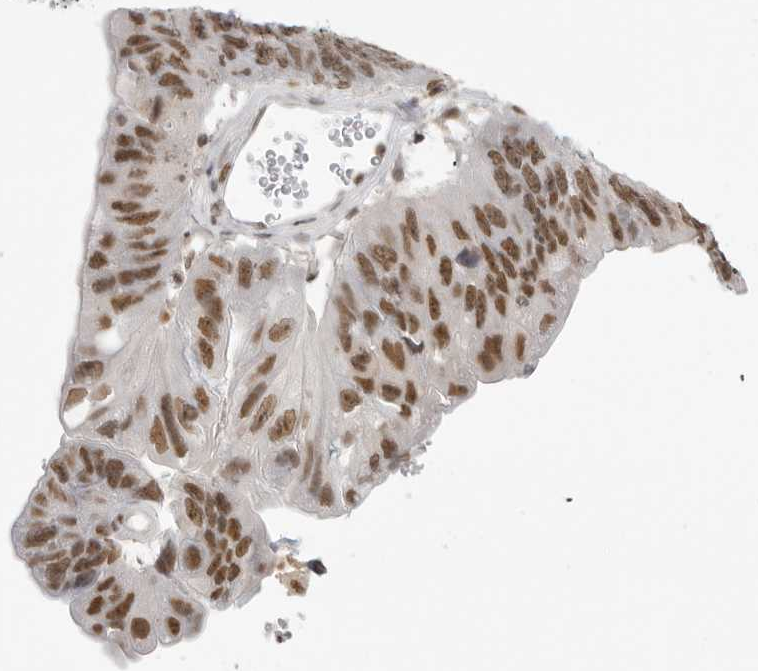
{"staining": {"intensity": "moderate", "quantity": ">75%", "location": "cytoplasmic/membranous,nuclear"}, "tissue": "stomach cancer", "cell_type": "Tumor cells", "image_type": "cancer", "snomed": [{"axis": "morphology", "description": "Adenocarcinoma, NOS"}, {"axis": "topography", "description": "Stomach"}], "caption": "The image reveals immunohistochemical staining of adenocarcinoma (stomach). There is moderate cytoplasmic/membranous and nuclear positivity is appreciated in approximately >75% of tumor cells.", "gene": "RPA2", "patient": {"sex": "male", "age": 59}}